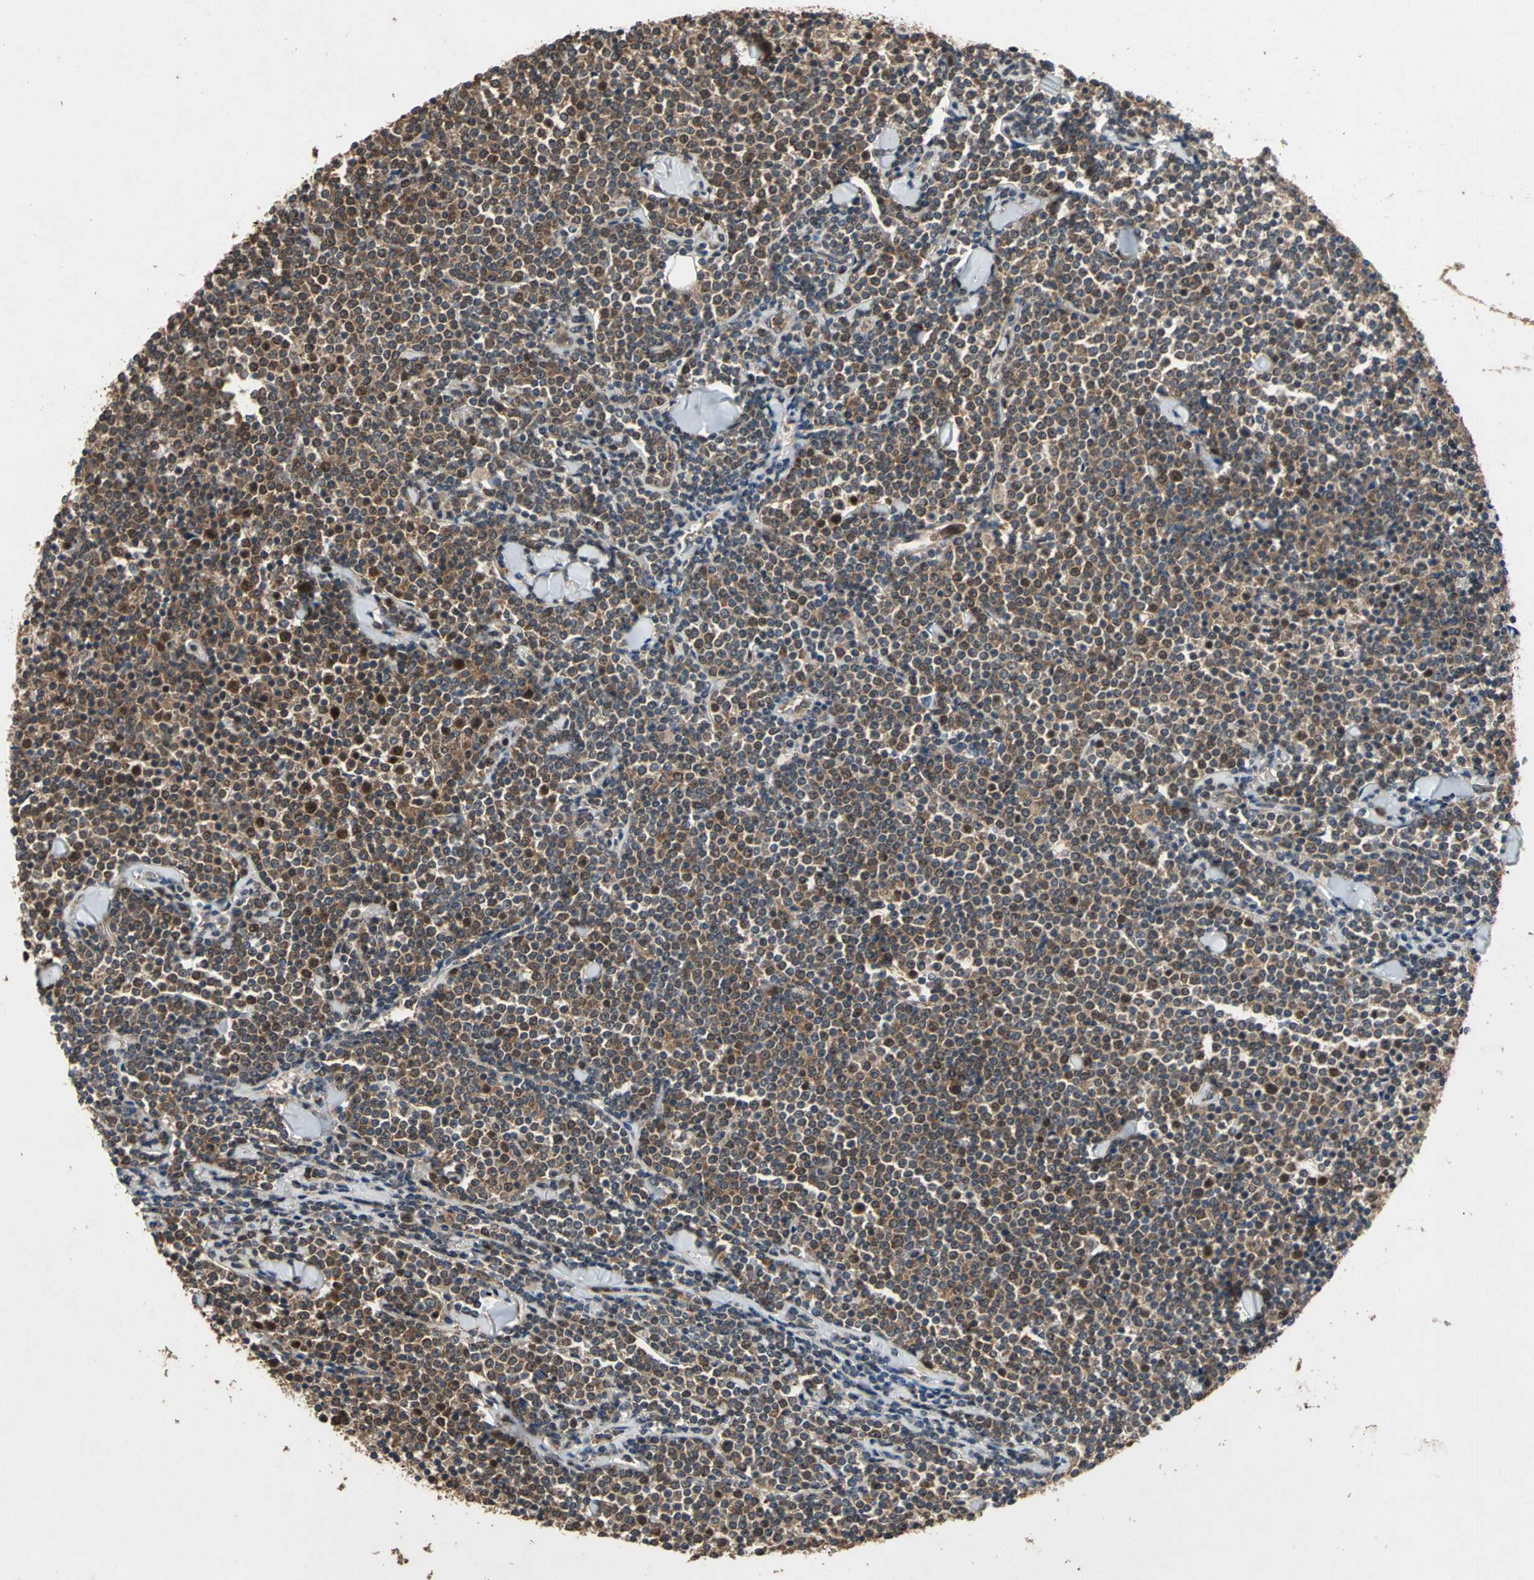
{"staining": {"intensity": "strong", "quantity": ">75%", "location": "cytoplasmic/membranous"}, "tissue": "lymphoma", "cell_type": "Tumor cells", "image_type": "cancer", "snomed": [{"axis": "morphology", "description": "Malignant lymphoma, non-Hodgkin's type, Low grade"}, {"axis": "topography", "description": "Soft tissue"}], "caption": "Immunohistochemistry image of neoplastic tissue: human malignant lymphoma, non-Hodgkin's type (low-grade) stained using immunohistochemistry (IHC) shows high levels of strong protein expression localized specifically in the cytoplasmic/membranous of tumor cells, appearing as a cytoplasmic/membranous brown color.", "gene": "ZNF608", "patient": {"sex": "male", "age": 92}}